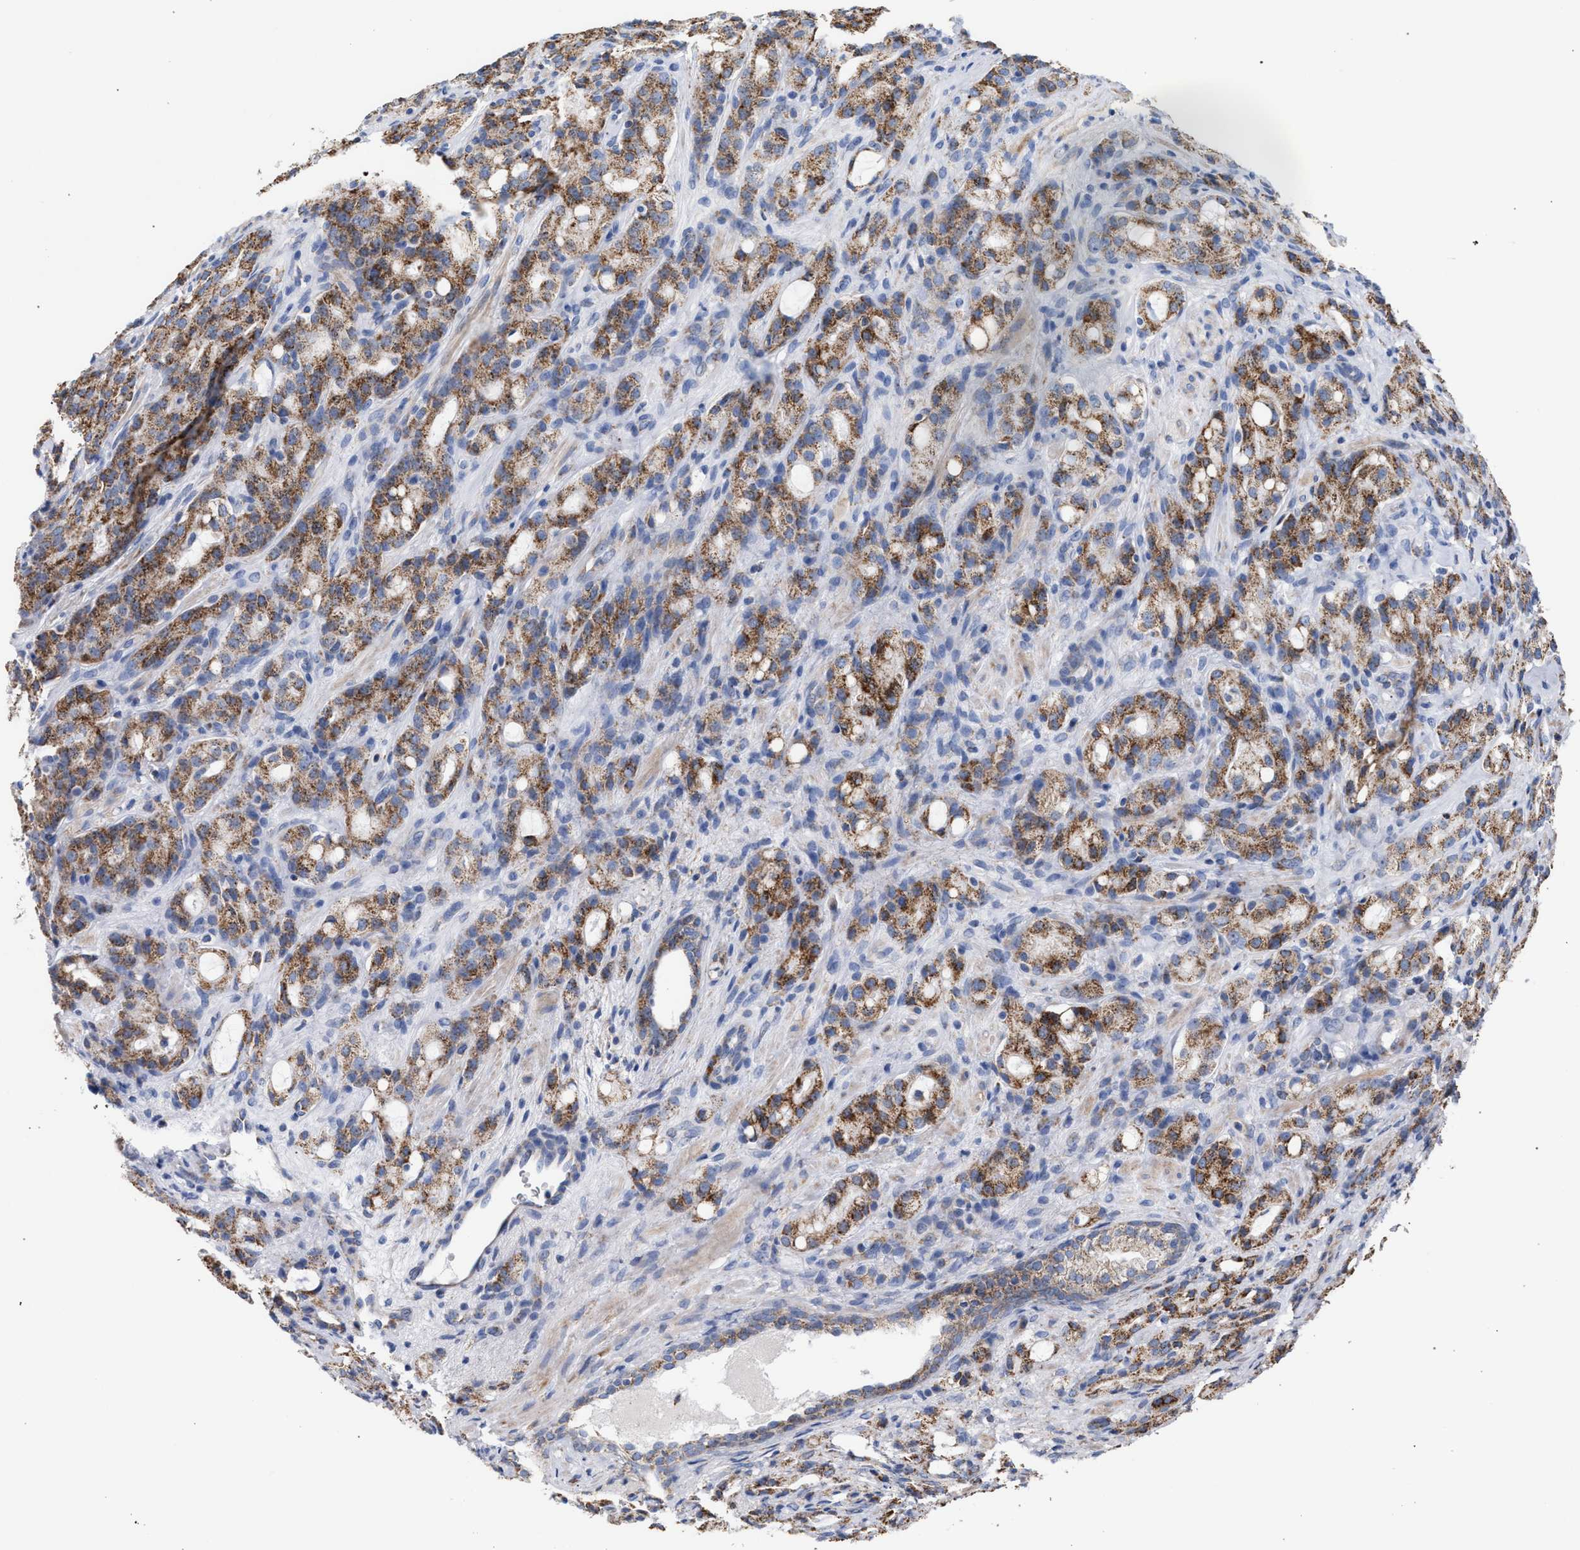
{"staining": {"intensity": "strong", "quantity": ">75%", "location": "cytoplasmic/membranous"}, "tissue": "prostate cancer", "cell_type": "Tumor cells", "image_type": "cancer", "snomed": [{"axis": "morphology", "description": "Adenocarcinoma, High grade"}, {"axis": "topography", "description": "Prostate"}], "caption": "The photomicrograph exhibits immunohistochemical staining of prostate cancer (high-grade adenocarcinoma). There is strong cytoplasmic/membranous expression is identified in about >75% of tumor cells.", "gene": "ECI2", "patient": {"sex": "male", "age": 72}}